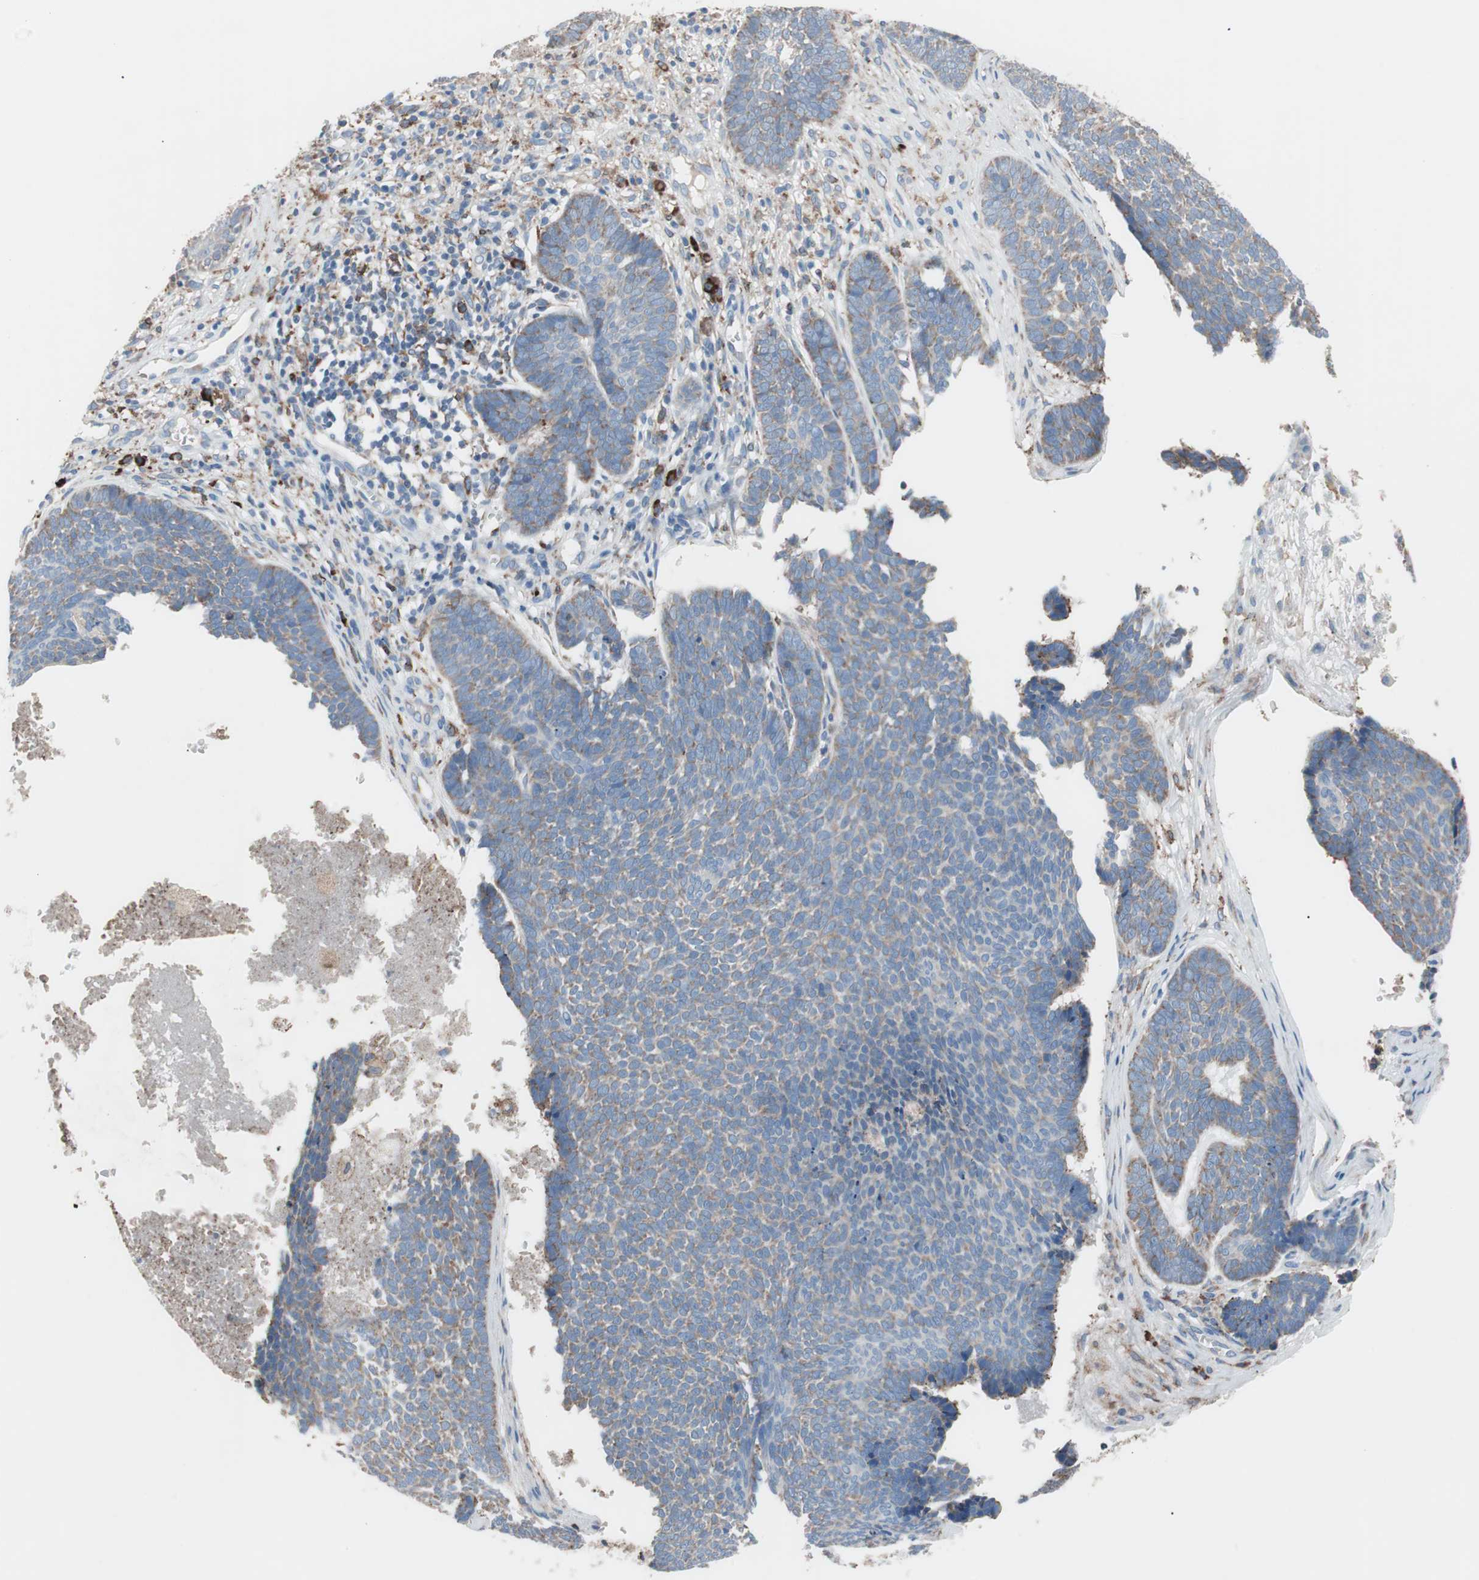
{"staining": {"intensity": "weak", "quantity": "25%-75%", "location": "cytoplasmic/membranous"}, "tissue": "skin cancer", "cell_type": "Tumor cells", "image_type": "cancer", "snomed": [{"axis": "morphology", "description": "Basal cell carcinoma"}, {"axis": "topography", "description": "Skin"}], "caption": "Immunohistochemistry of skin basal cell carcinoma demonstrates low levels of weak cytoplasmic/membranous positivity in approximately 25%-75% of tumor cells.", "gene": "SLC27A4", "patient": {"sex": "male", "age": 84}}